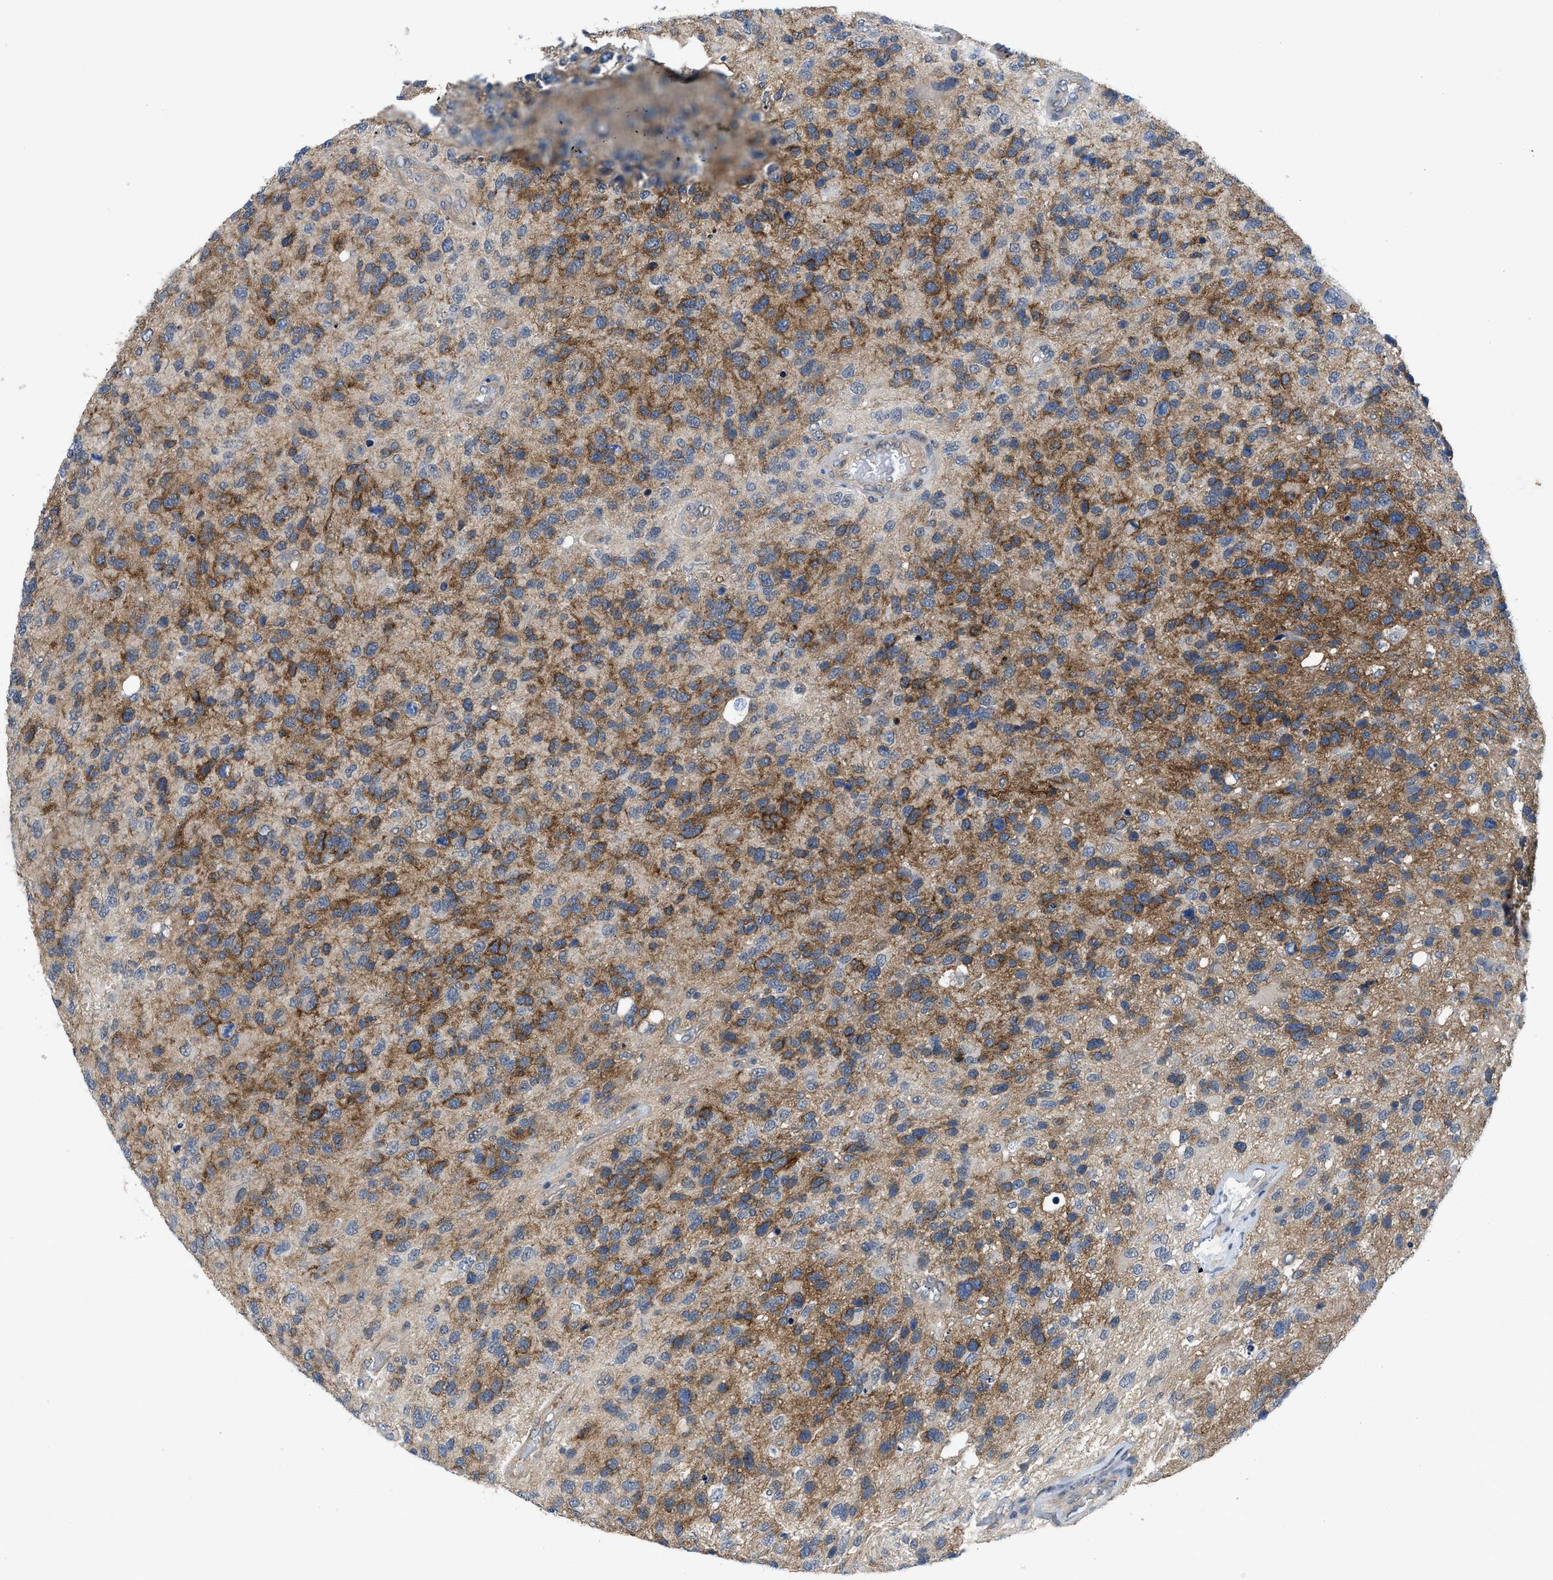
{"staining": {"intensity": "moderate", "quantity": "25%-75%", "location": "cytoplasmic/membranous"}, "tissue": "glioma", "cell_type": "Tumor cells", "image_type": "cancer", "snomed": [{"axis": "morphology", "description": "Glioma, malignant, High grade"}, {"axis": "topography", "description": "Brain"}], "caption": "IHC micrograph of malignant high-grade glioma stained for a protein (brown), which reveals medium levels of moderate cytoplasmic/membranous expression in about 25%-75% of tumor cells.", "gene": "PANX1", "patient": {"sex": "female", "age": 58}}